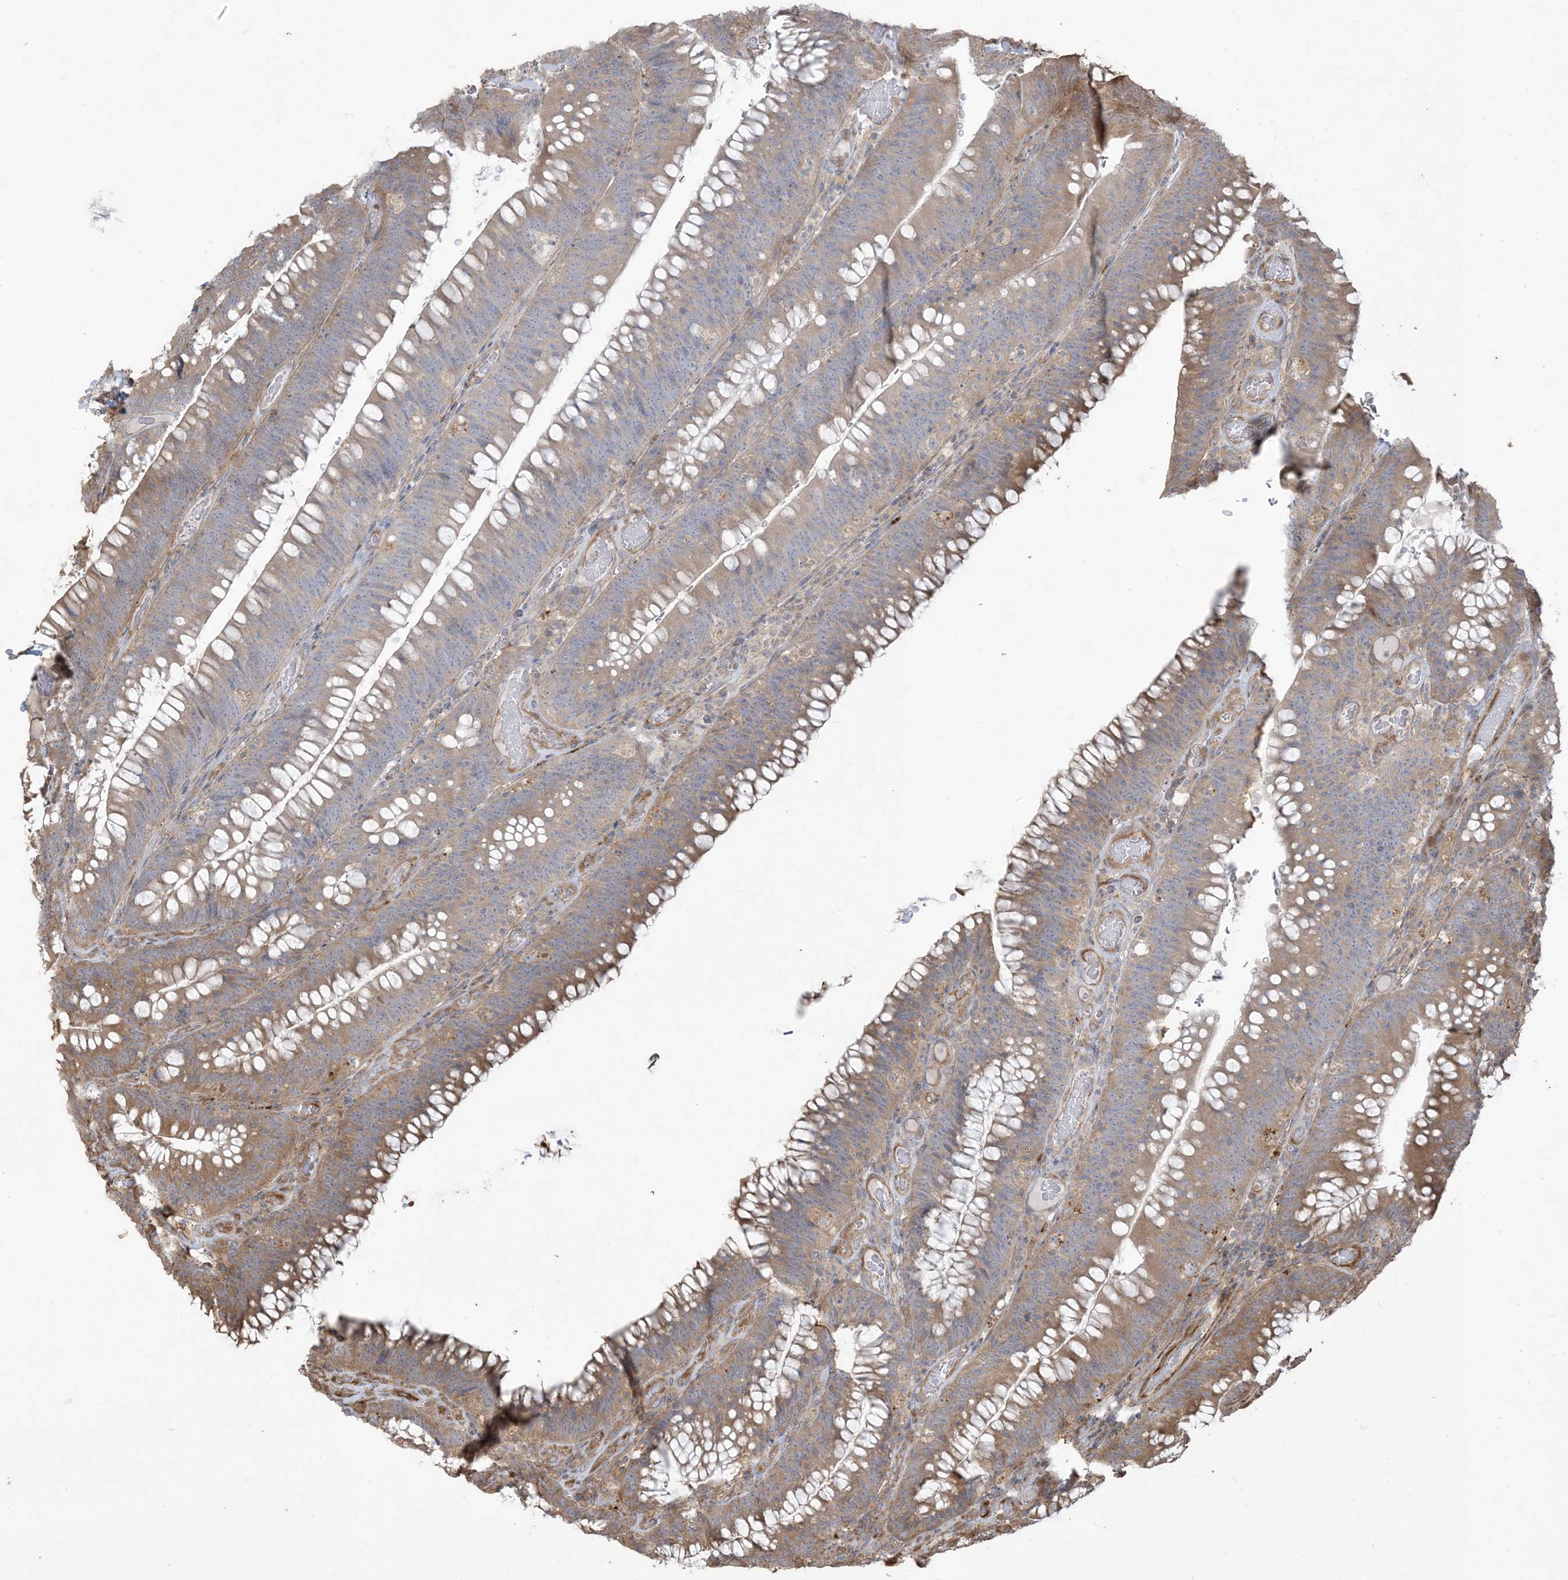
{"staining": {"intensity": "weak", "quantity": ">75%", "location": "cytoplasmic/membranous"}, "tissue": "colorectal cancer", "cell_type": "Tumor cells", "image_type": "cancer", "snomed": [{"axis": "morphology", "description": "Normal tissue, NOS"}, {"axis": "topography", "description": "Colon"}], "caption": "There is low levels of weak cytoplasmic/membranous staining in tumor cells of colorectal cancer, as demonstrated by immunohistochemical staining (brown color).", "gene": "KLHL18", "patient": {"sex": "female", "age": 82}}